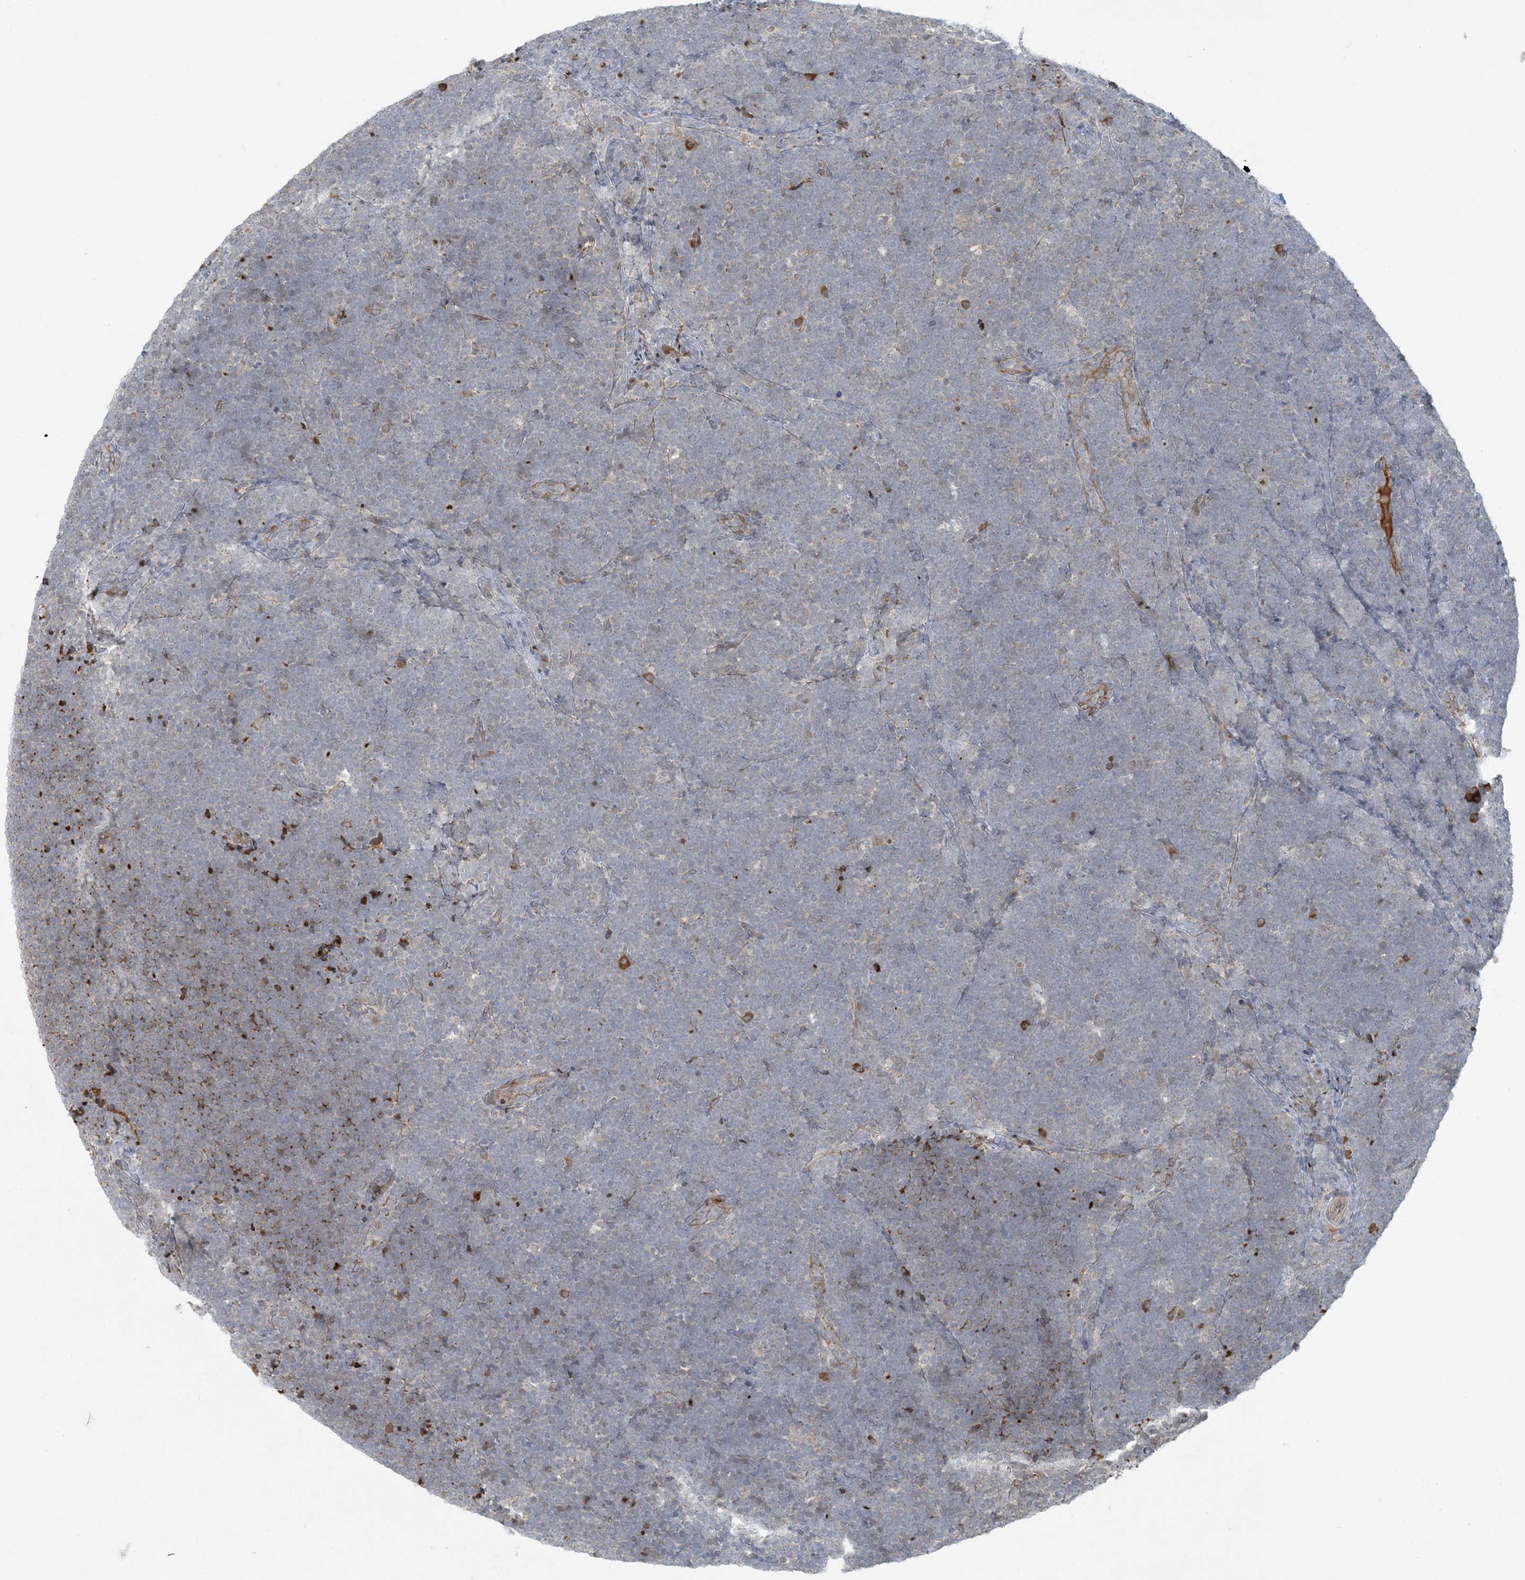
{"staining": {"intensity": "weak", "quantity": "<25%", "location": "cytoplasmic/membranous"}, "tissue": "lymphoma", "cell_type": "Tumor cells", "image_type": "cancer", "snomed": [{"axis": "morphology", "description": "Malignant lymphoma, non-Hodgkin's type, High grade"}, {"axis": "topography", "description": "Lymph node"}], "caption": "There is no significant expression in tumor cells of lymphoma. (Brightfield microscopy of DAB immunohistochemistry (IHC) at high magnification).", "gene": "HACL1", "patient": {"sex": "male", "age": 13}}